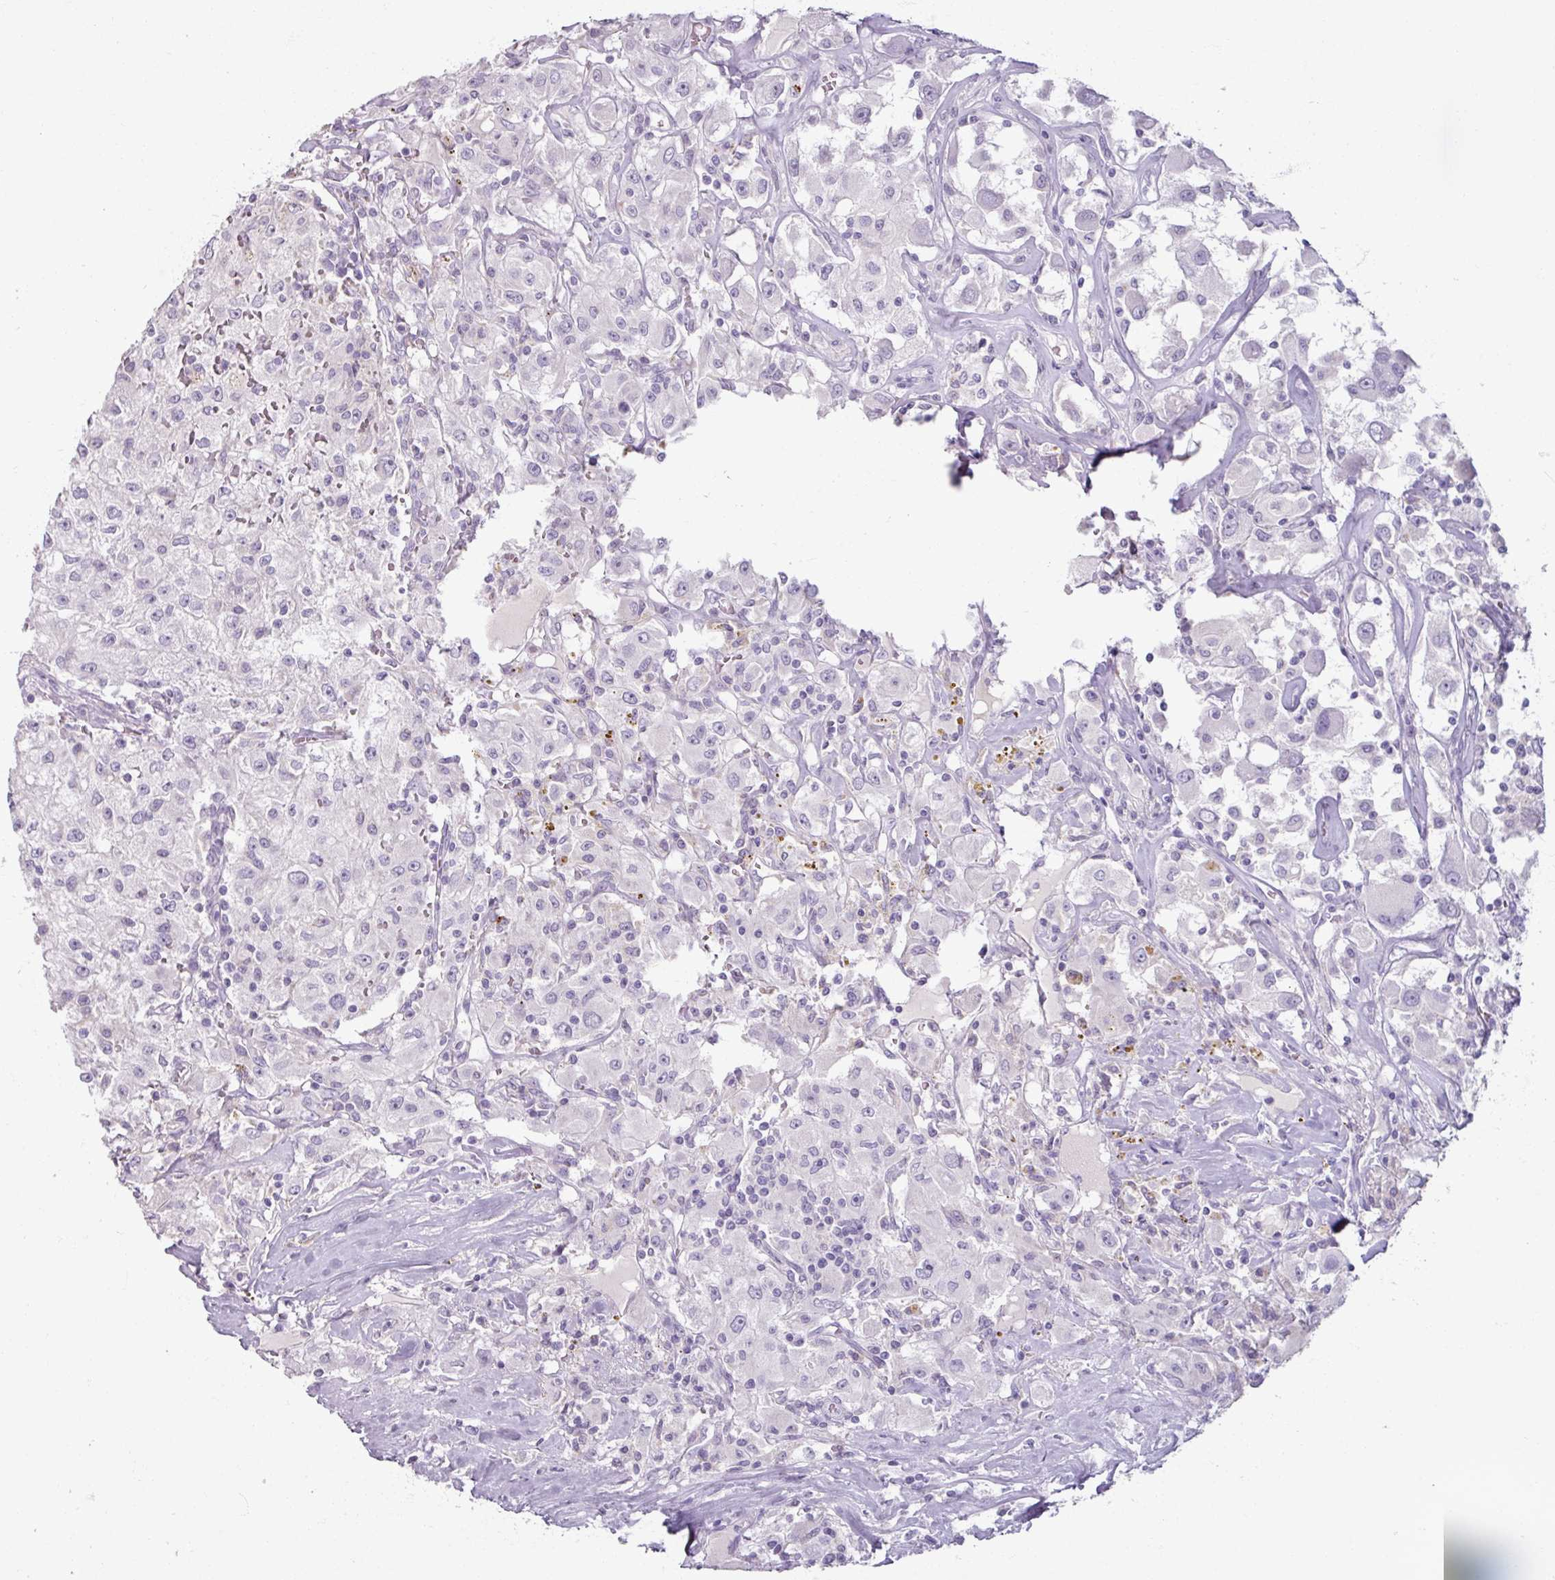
{"staining": {"intensity": "negative", "quantity": "none", "location": "none"}, "tissue": "renal cancer", "cell_type": "Tumor cells", "image_type": "cancer", "snomed": [{"axis": "morphology", "description": "Adenocarcinoma, NOS"}, {"axis": "topography", "description": "Kidney"}], "caption": "The immunohistochemistry (IHC) histopathology image has no significant positivity in tumor cells of renal cancer (adenocarcinoma) tissue.", "gene": "SLC27A5", "patient": {"sex": "female", "age": 67}}